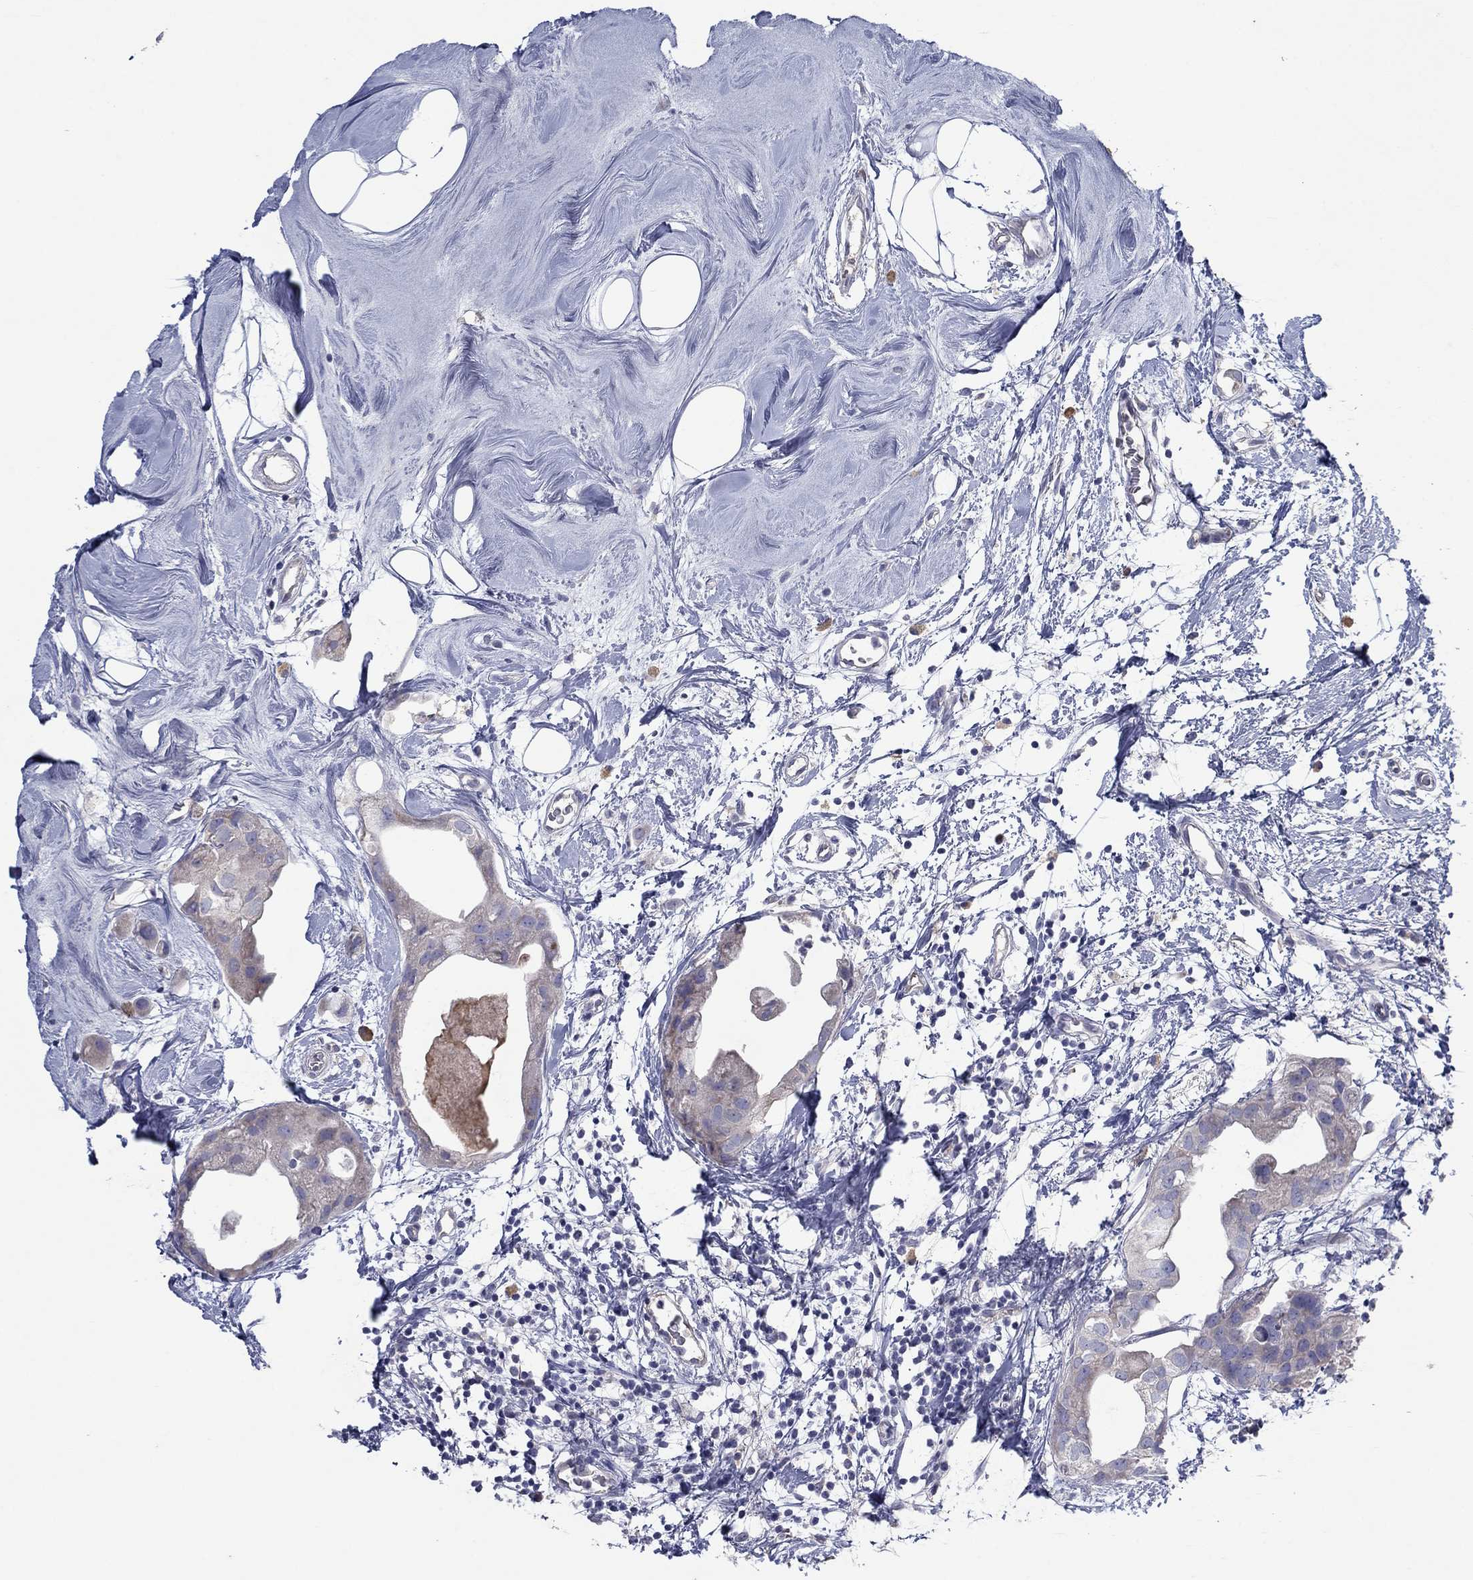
{"staining": {"intensity": "negative", "quantity": "none", "location": "none"}, "tissue": "breast cancer", "cell_type": "Tumor cells", "image_type": "cancer", "snomed": [{"axis": "morphology", "description": "Normal tissue, NOS"}, {"axis": "morphology", "description": "Duct carcinoma"}, {"axis": "topography", "description": "Breast"}], "caption": "There is no significant staining in tumor cells of breast invasive ductal carcinoma. (DAB immunohistochemistry with hematoxylin counter stain).", "gene": "PLCL2", "patient": {"sex": "female", "age": 40}}